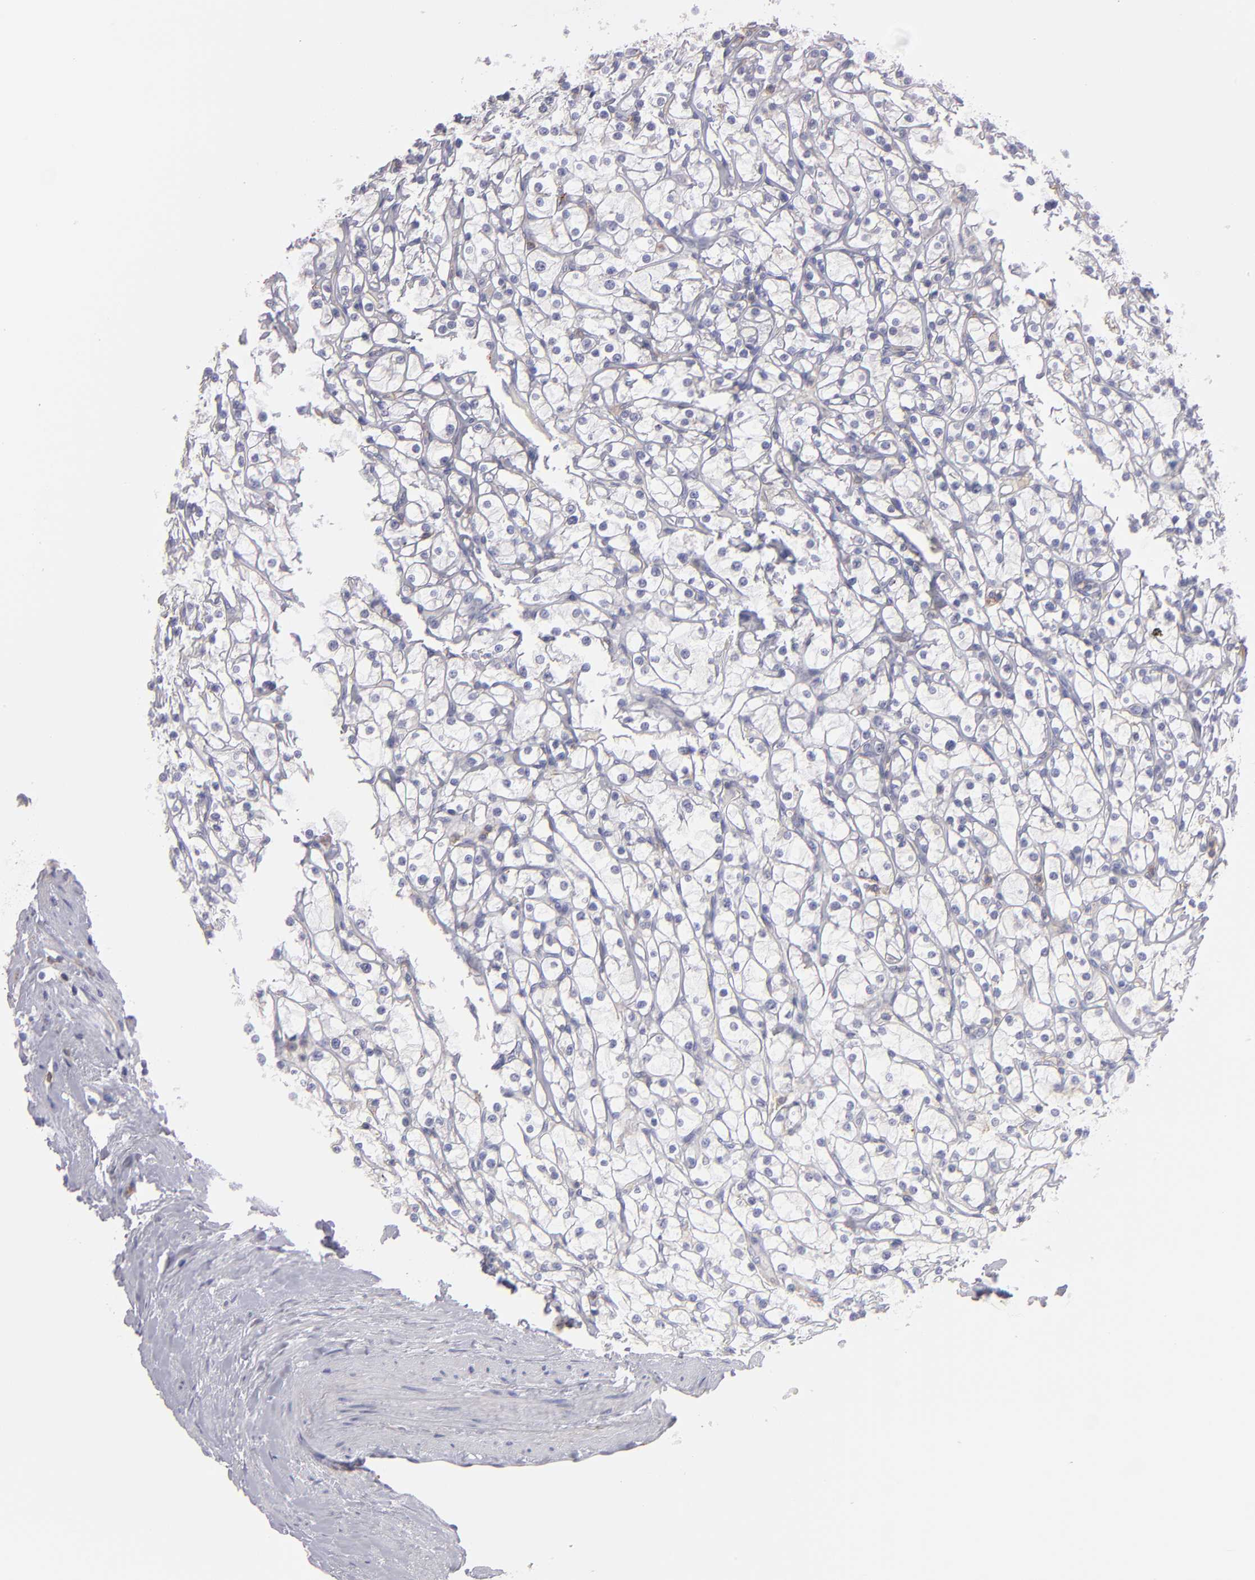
{"staining": {"intensity": "weak", "quantity": "<25%", "location": "cytoplasmic/membranous"}, "tissue": "renal cancer", "cell_type": "Tumor cells", "image_type": "cancer", "snomed": [{"axis": "morphology", "description": "Adenocarcinoma, NOS"}, {"axis": "topography", "description": "Kidney"}], "caption": "High power microscopy histopathology image of an IHC histopathology image of renal adenocarcinoma, revealing no significant staining in tumor cells. Nuclei are stained in blue.", "gene": "ABCB1", "patient": {"sex": "female", "age": 73}}